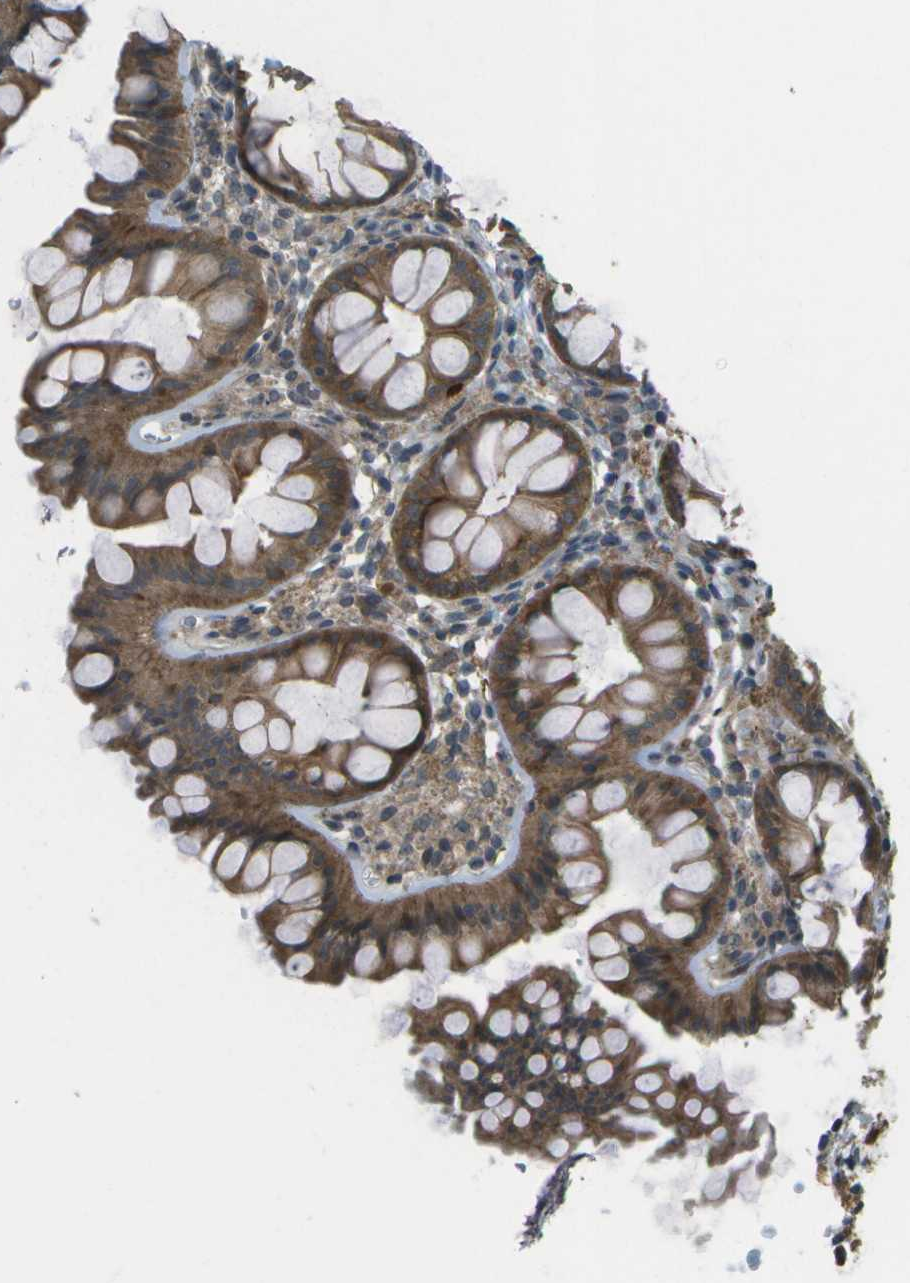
{"staining": {"intensity": "moderate", "quantity": ">75%", "location": "cytoplasmic/membranous"}, "tissue": "colon", "cell_type": "Endothelial cells", "image_type": "normal", "snomed": [{"axis": "morphology", "description": "Normal tissue, NOS"}, {"axis": "topography", "description": "Colon"}], "caption": "The immunohistochemical stain highlights moderate cytoplasmic/membranous positivity in endothelial cells of benign colon. The staining was performed using DAB to visualize the protein expression in brown, while the nuclei were stained in blue with hematoxylin (Magnification: 20x).", "gene": "WNK2", "patient": {"sex": "female", "age": 55}}